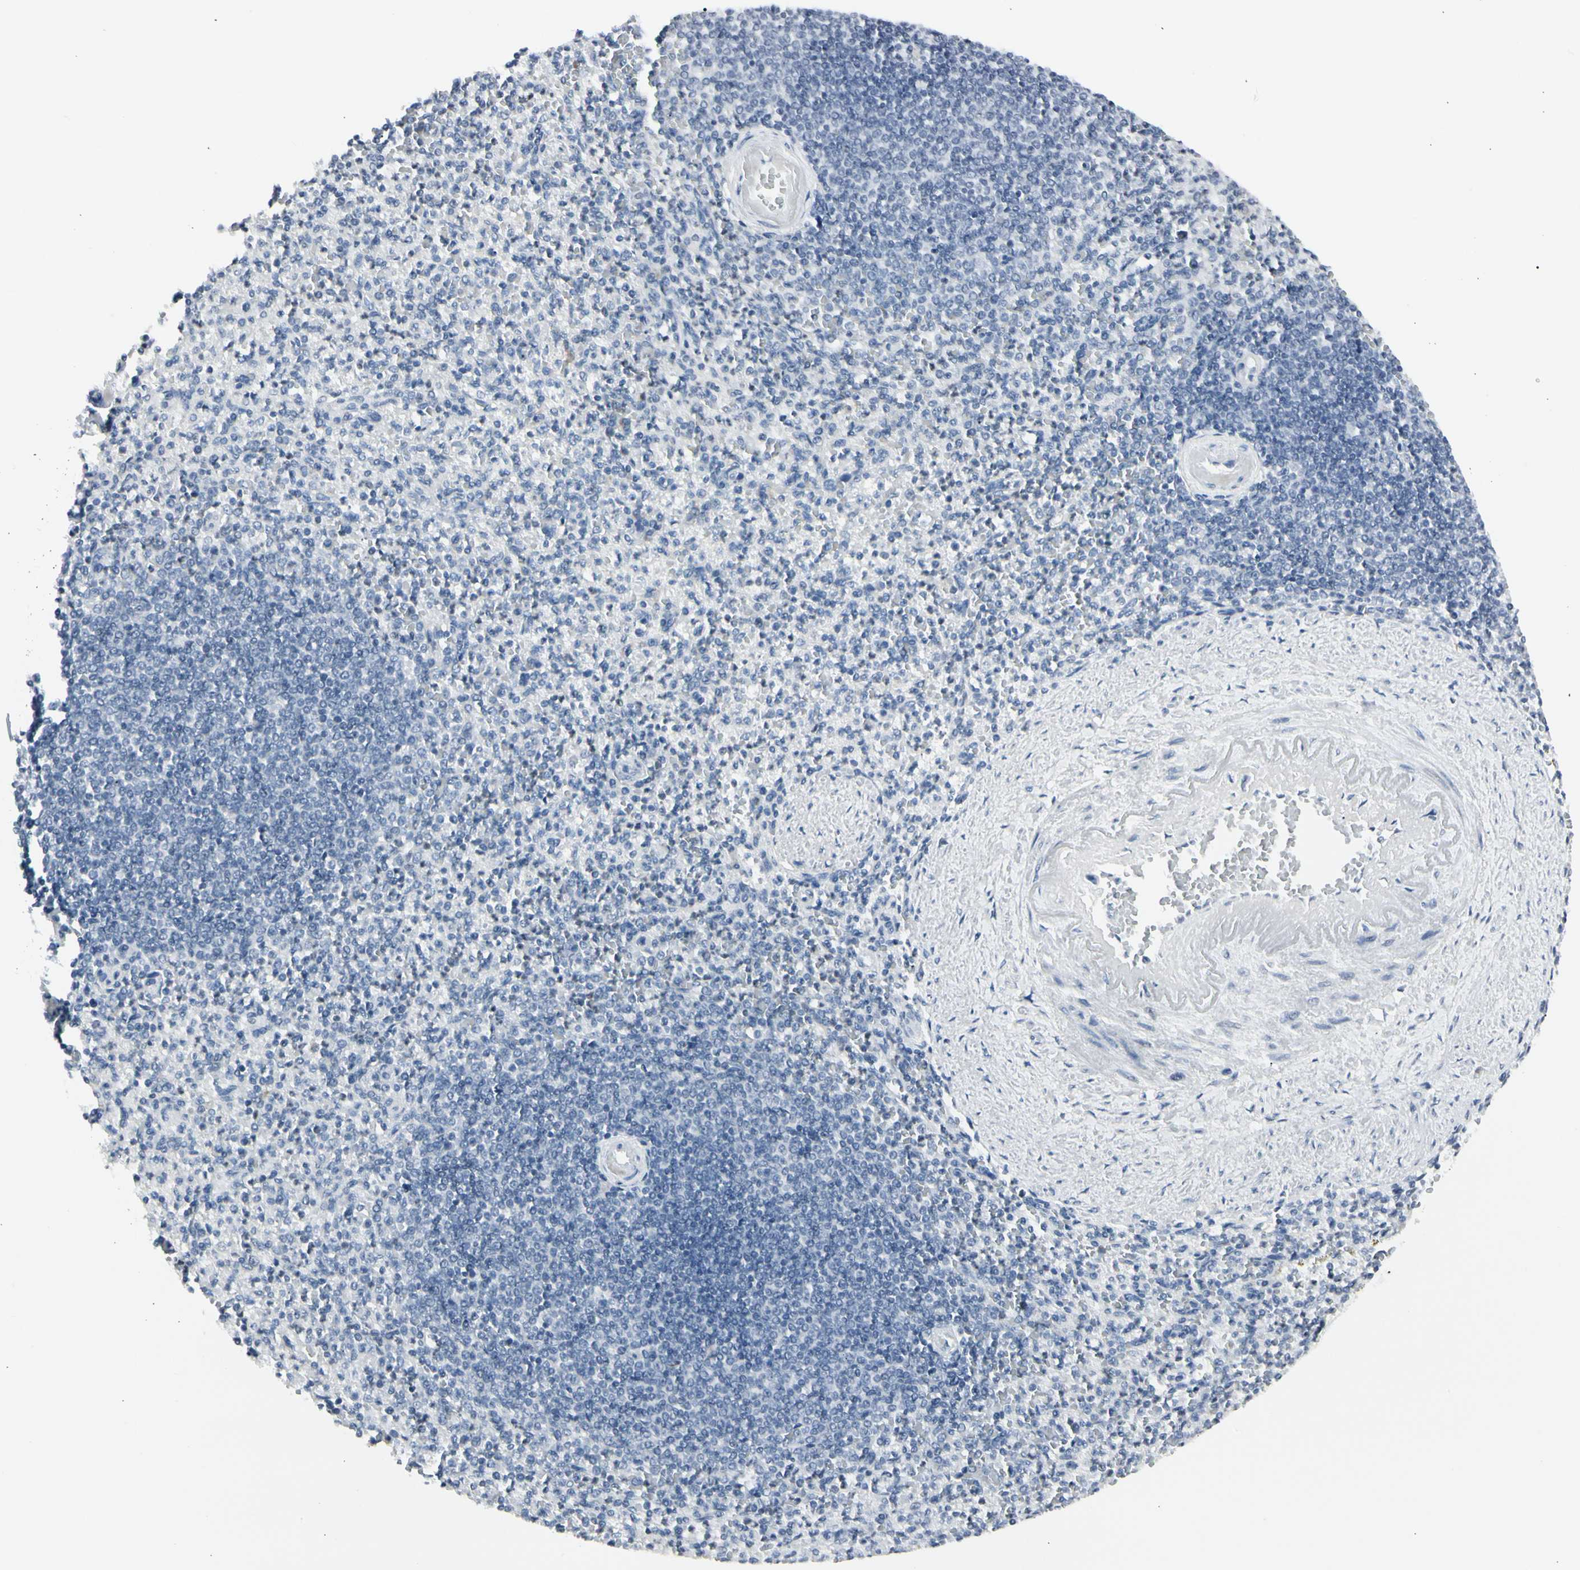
{"staining": {"intensity": "negative", "quantity": "none", "location": "none"}, "tissue": "spleen", "cell_type": "Cells in red pulp", "image_type": "normal", "snomed": [{"axis": "morphology", "description": "Normal tissue, NOS"}, {"axis": "topography", "description": "Spleen"}], "caption": "High magnification brightfield microscopy of unremarkable spleen stained with DAB (3,3'-diaminobenzidine) (brown) and counterstained with hematoxylin (blue): cells in red pulp show no significant expression.", "gene": "ZBTB7B", "patient": {"sex": "female", "age": 74}}